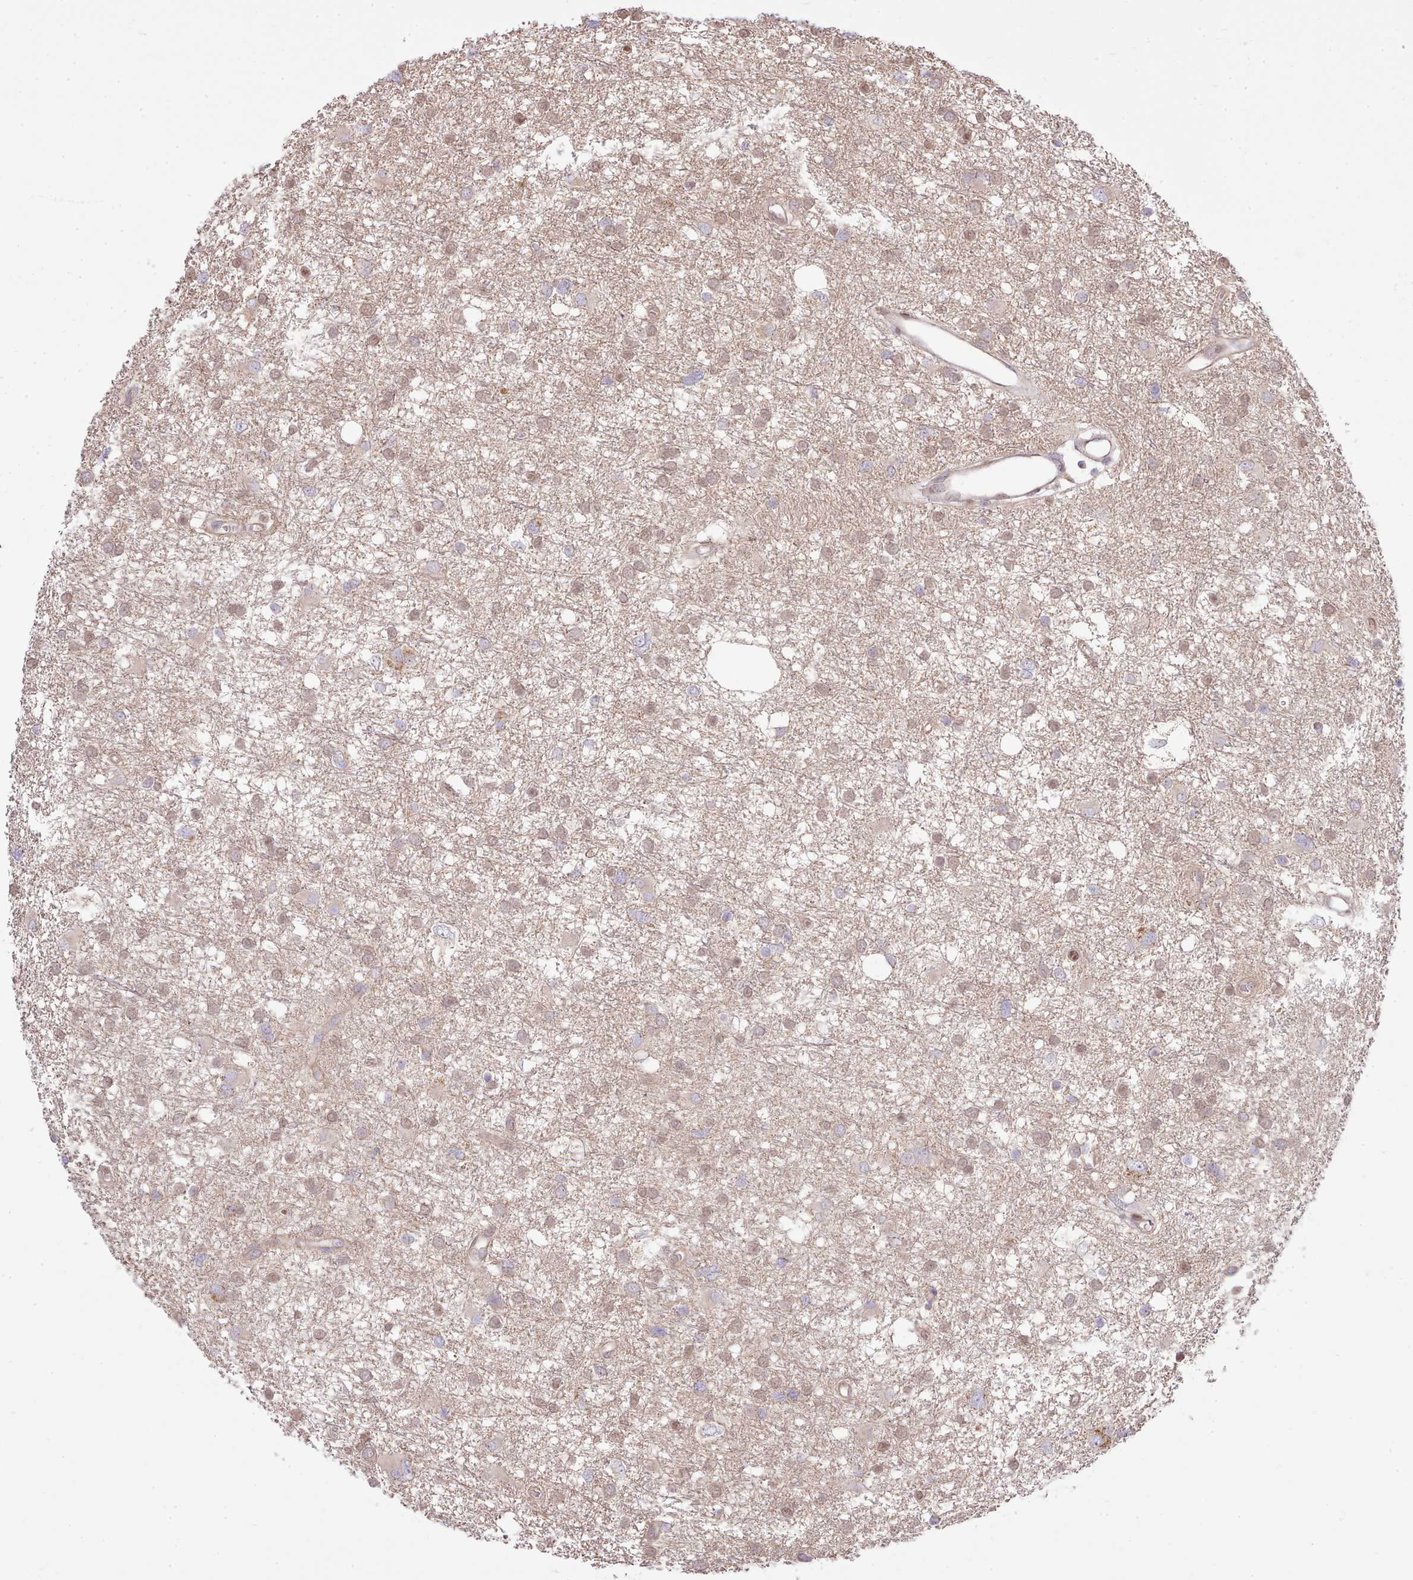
{"staining": {"intensity": "weak", "quantity": "25%-75%", "location": "cytoplasmic/membranous,nuclear"}, "tissue": "glioma", "cell_type": "Tumor cells", "image_type": "cancer", "snomed": [{"axis": "morphology", "description": "Glioma, malignant, High grade"}, {"axis": "topography", "description": "Brain"}], "caption": "Protein analysis of glioma tissue shows weak cytoplasmic/membranous and nuclear staining in about 25%-75% of tumor cells. (brown staining indicates protein expression, while blue staining denotes nuclei).", "gene": "ARL2BP", "patient": {"sex": "male", "age": 61}}